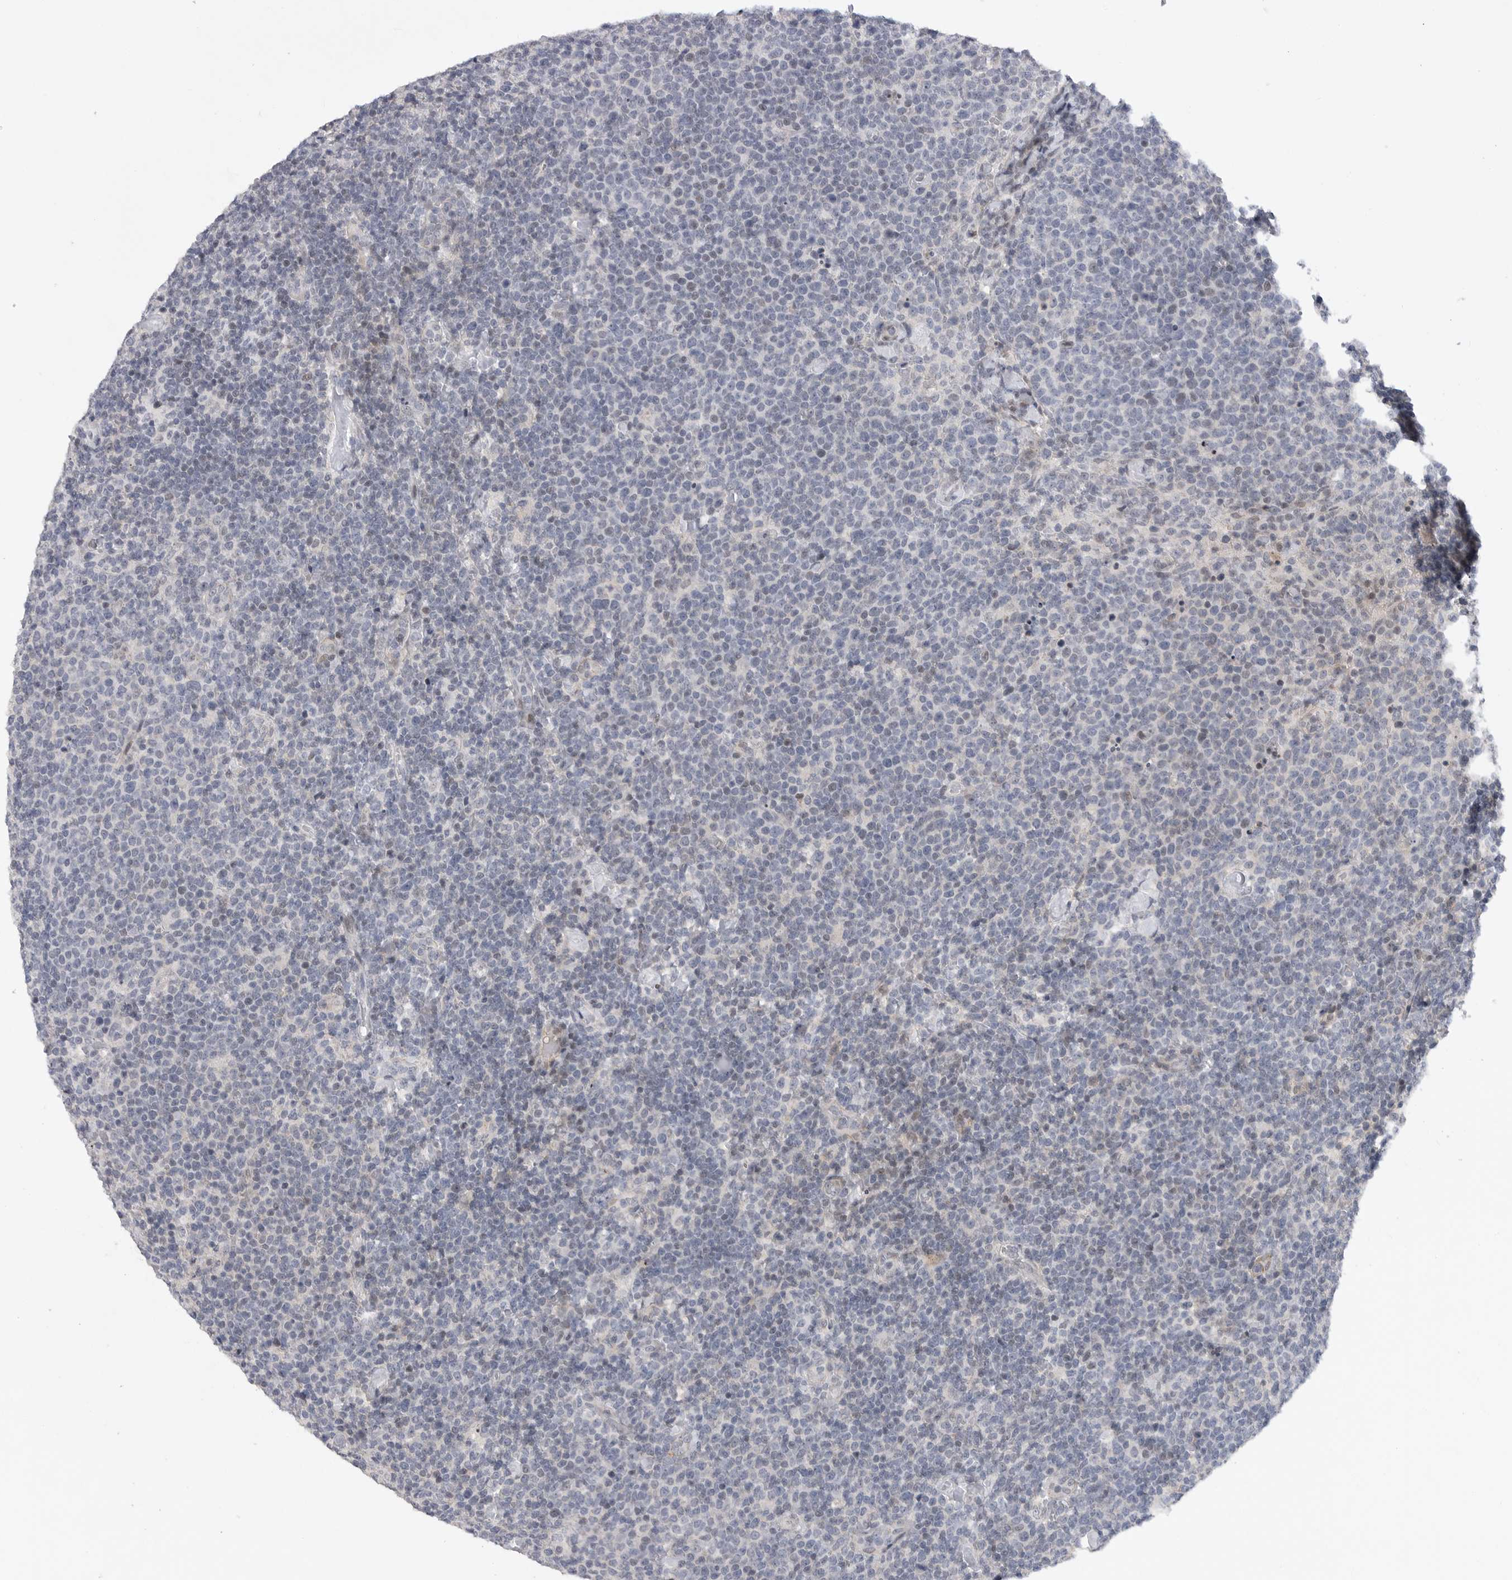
{"staining": {"intensity": "negative", "quantity": "none", "location": "none"}, "tissue": "lymphoma", "cell_type": "Tumor cells", "image_type": "cancer", "snomed": [{"axis": "morphology", "description": "Malignant lymphoma, non-Hodgkin's type, High grade"}, {"axis": "topography", "description": "Lymph node"}], "caption": "Tumor cells are negative for brown protein staining in high-grade malignant lymphoma, non-Hodgkin's type. (Brightfield microscopy of DAB (3,3'-diaminobenzidine) immunohistochemistry at high magnification).", "gene": "FBXO43", "patient": {"sex": "male", "age": 61}}